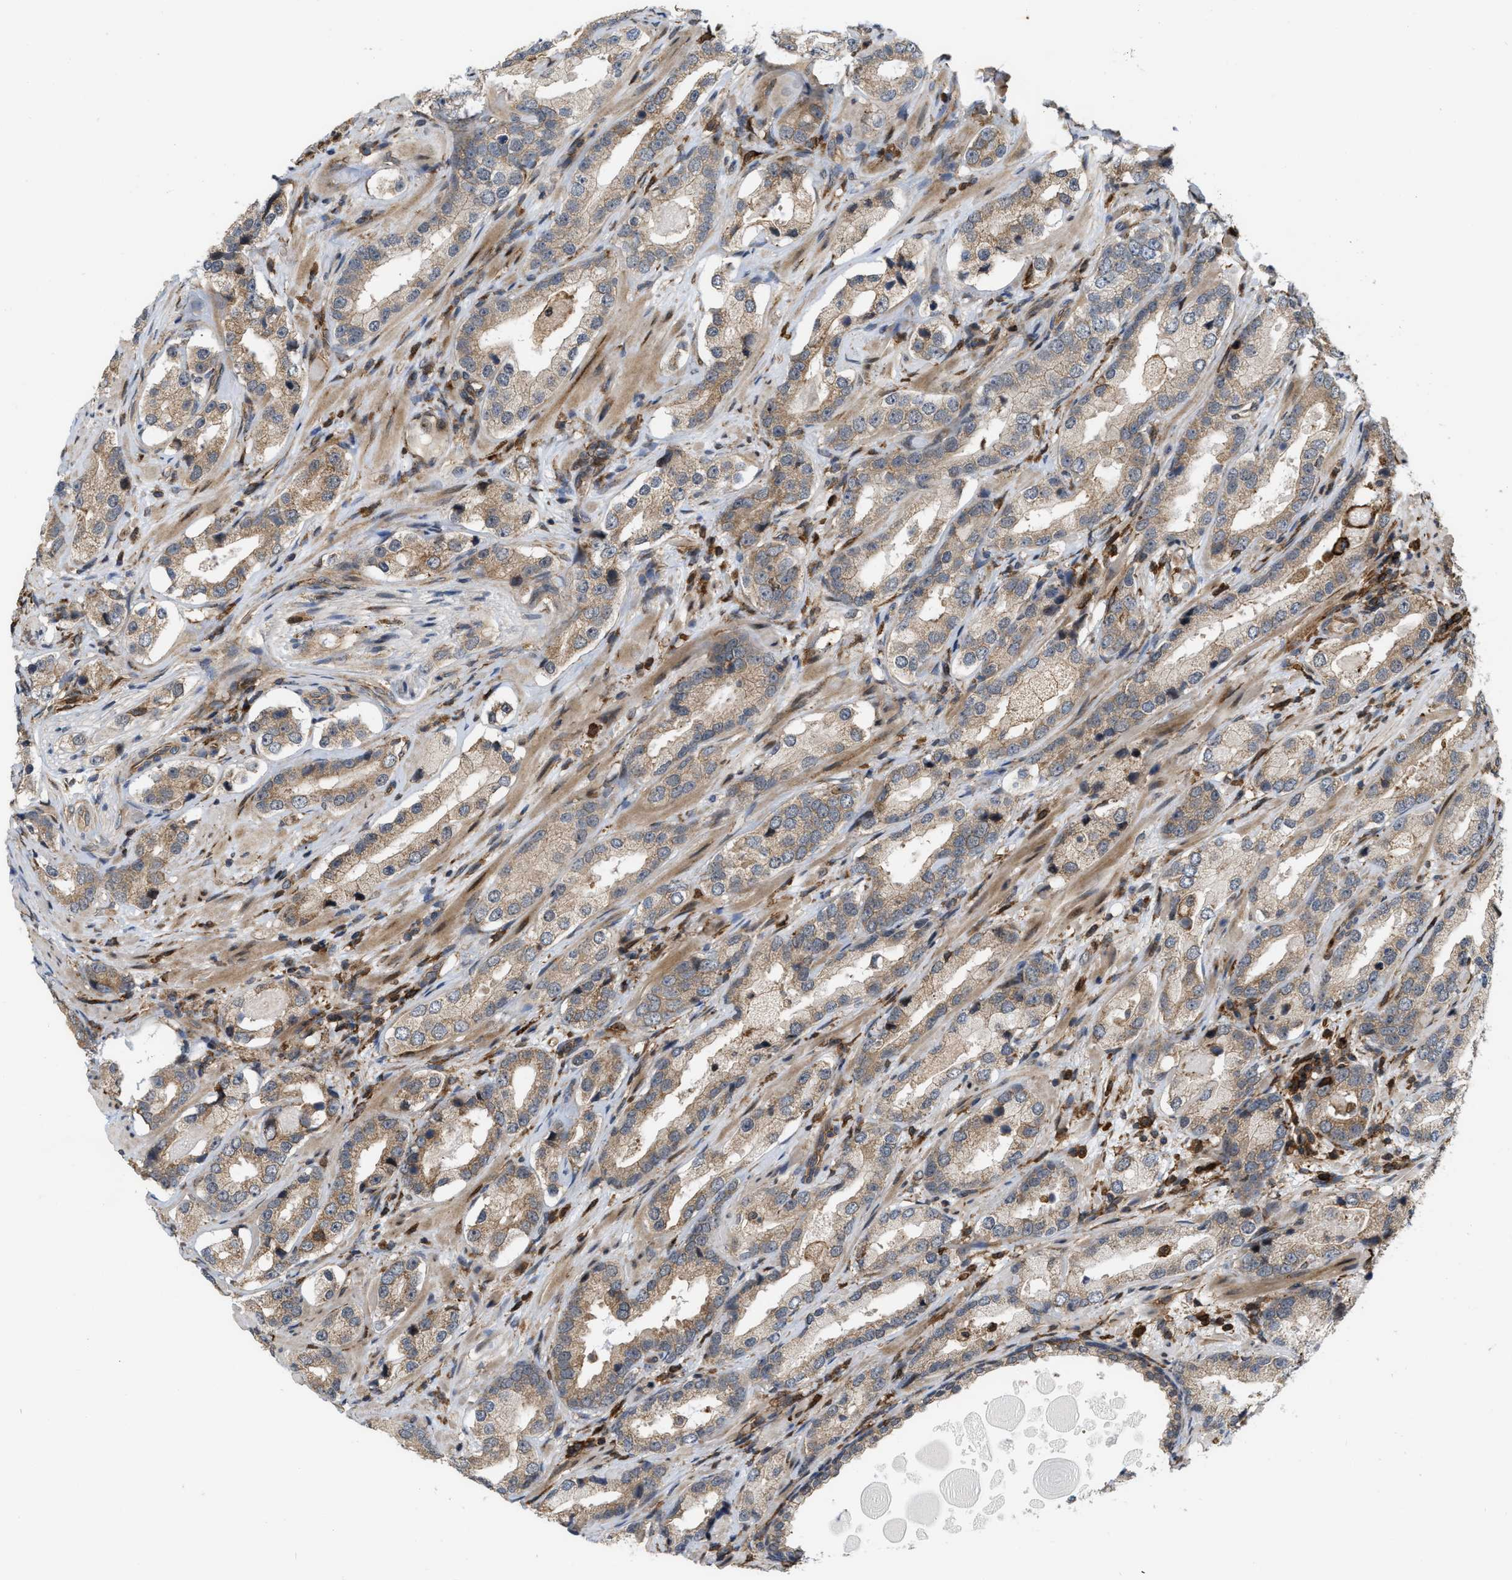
{"staining": {"intensity": "moderate", "quantity": "25%-75%", "location": "cytoplasmic/membranous"}, "tissue": "prostate cancer", "cell_type": "Tumor cells", "image_type": "cancer", "snomed": [{"axis": "morphology", "description": "Adenocarcinoma, High grade"}, {"axis": "topography", "description": "Prostate"}], "caption": "A brown stain shows moderate cytoplasmic/membranous staining of a protein in prostate adenocarcinoma (high-grade) tumor cells.", "gene": "IQCE", "patient": {"sex": "male", "age": 63}}